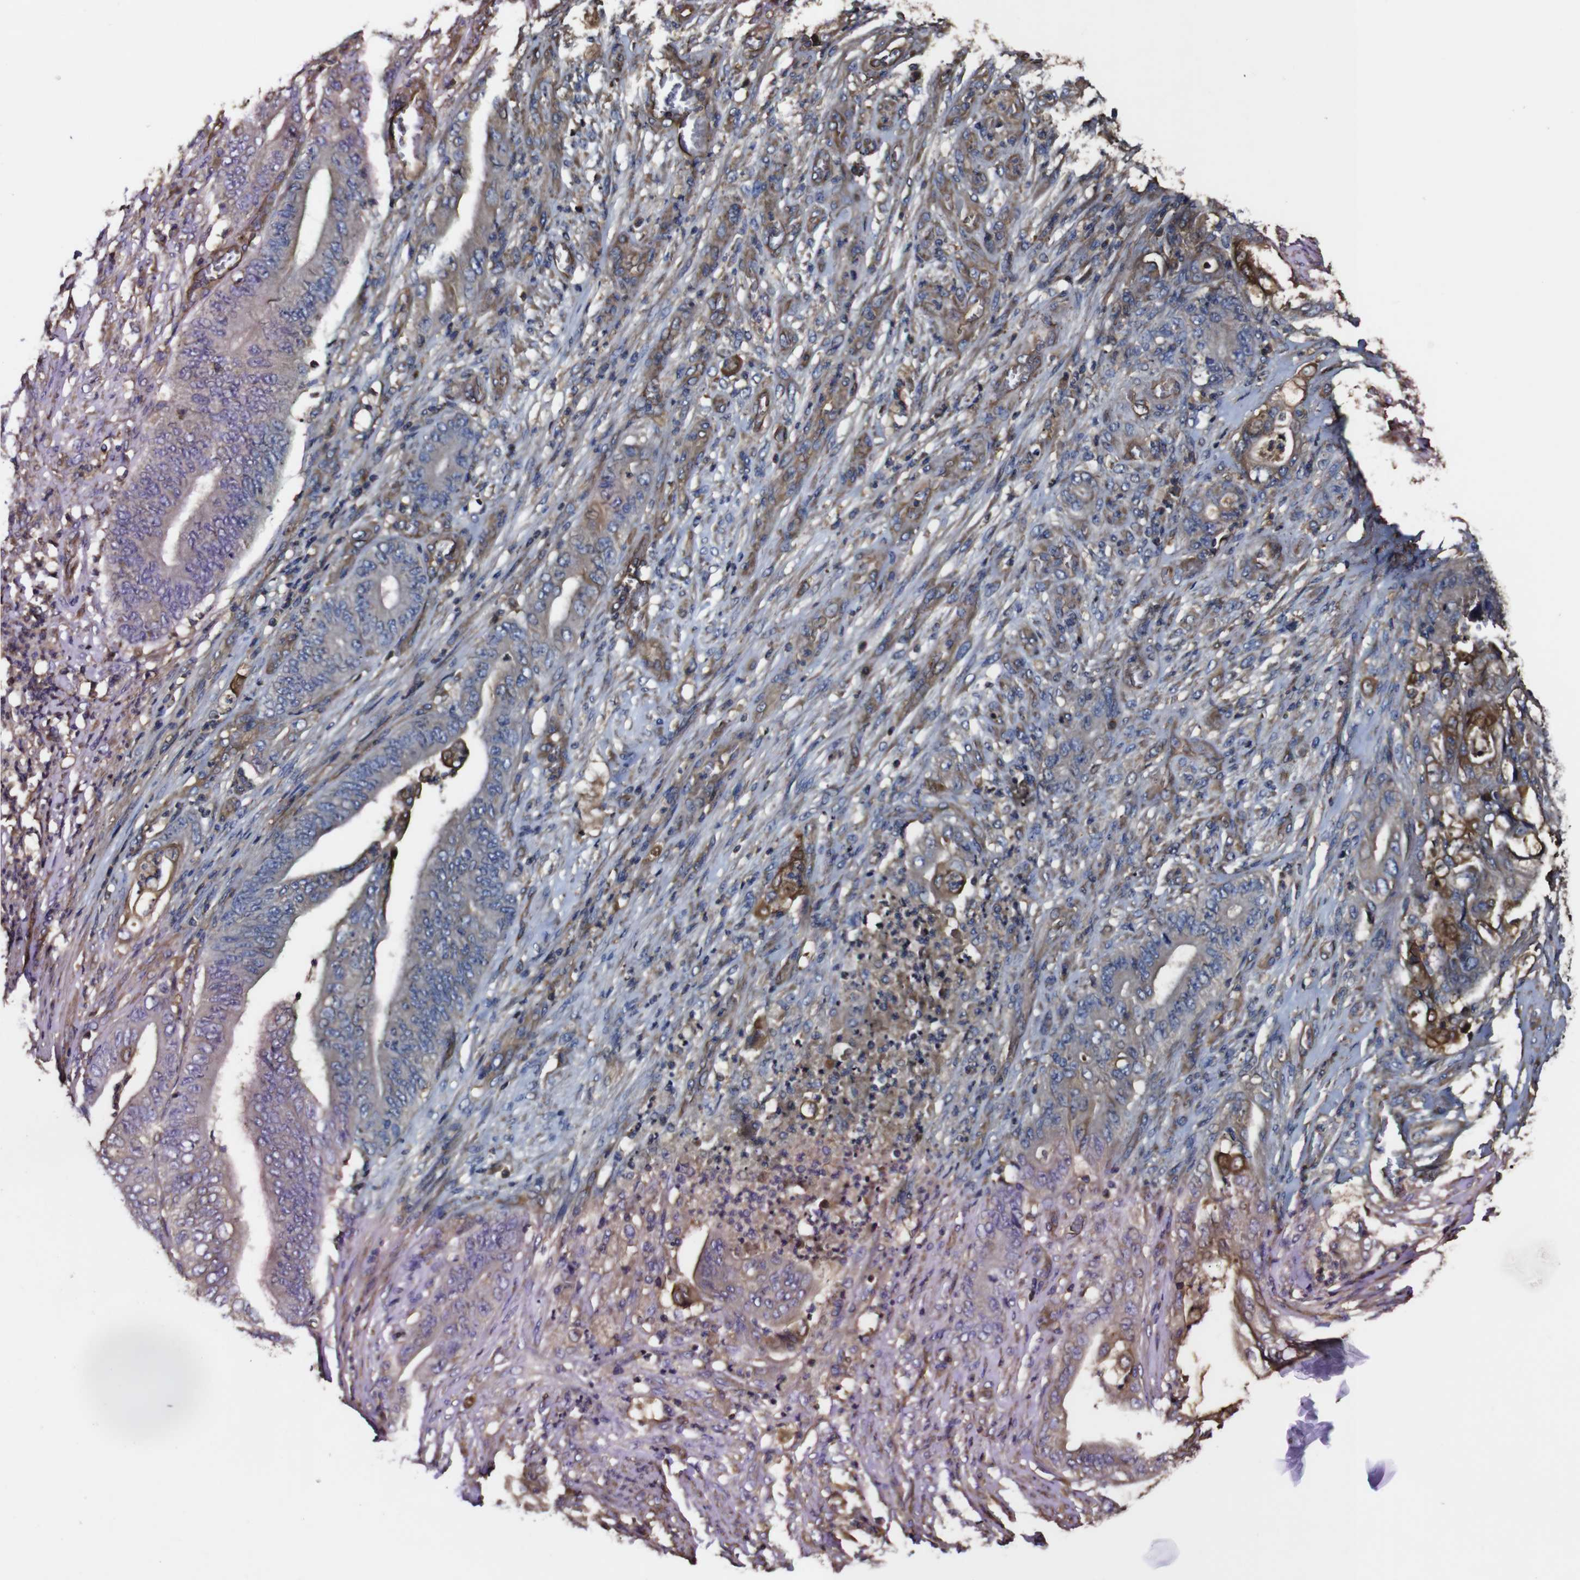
{"staining": {"intensity": "moderate", "quantity": ">75%", "location": "cytoplasmic/membranous"}, "tissue": "stomach cancer", "cell_type": "Tumor cells", "image_type": "cancer", "snomed": [{"axis": "morphology", "description": "Adenocarcinoma, NOS"}, {"axis": "topography", "description": "Stomach"}], "caption": "Adenocarcinoma (stomach) tissue demonstrates moderate cytoplasmic/membranous expression in about >75% of tumor cells, visualized by immunohistochemistry.", "gene": "MSN", "patient": {"sex": "female", "age": 73}}